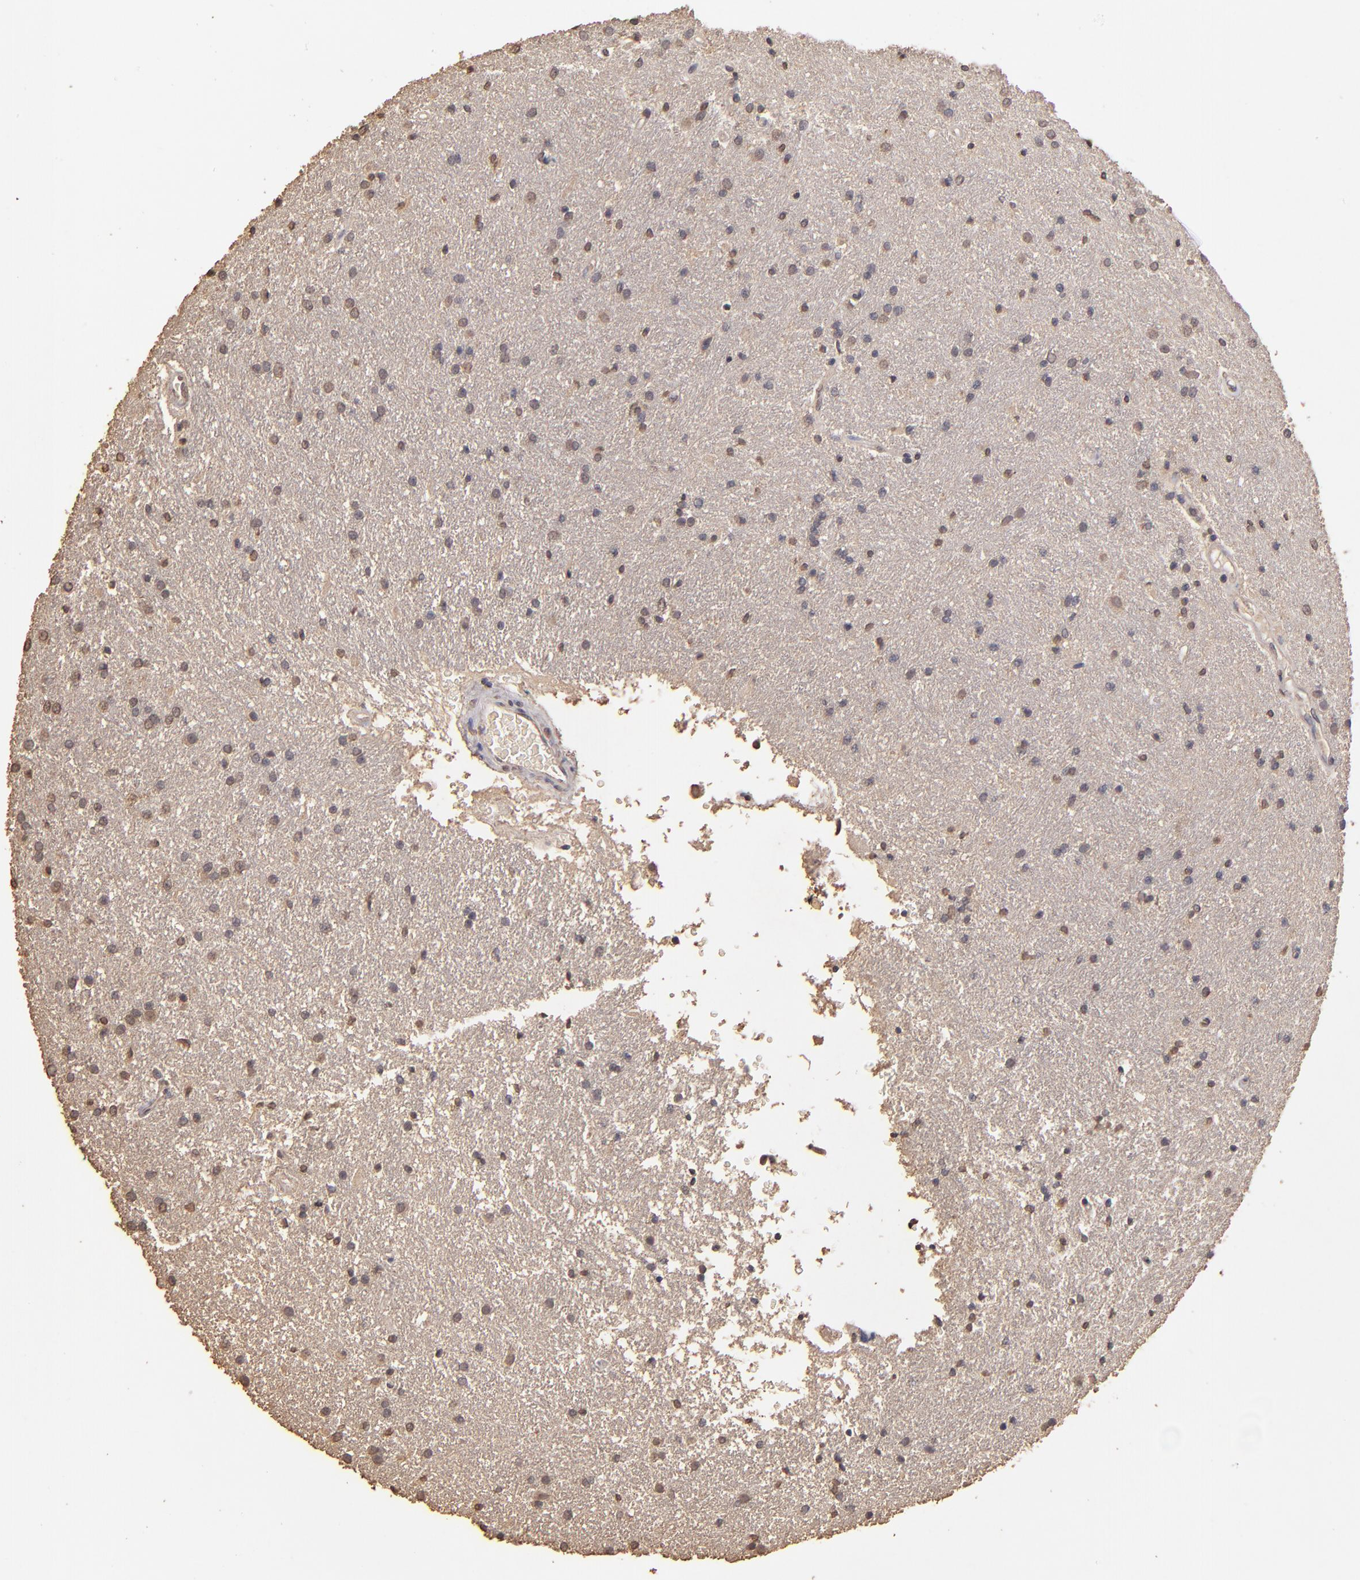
{"staining": {"intensity": "moderate", "quantity": "25%-75%", "location": "cytoplasmic/membranous"}, "tissue": "glioma", "cell_type": "Tumor cells", "image_type": "cancer", "snomed": [{"axis": "morphology", "description": "Glioma, malignant, High grade"}, {"axis": "topography", "description": "Brain"}], "caption": "Moderate cytoplasmic/membranous expression is identified in about 25%-75% of tumor cells in glioma.", "gene": "OPHN1", "patient": {"sex": "female", "age": 37}}